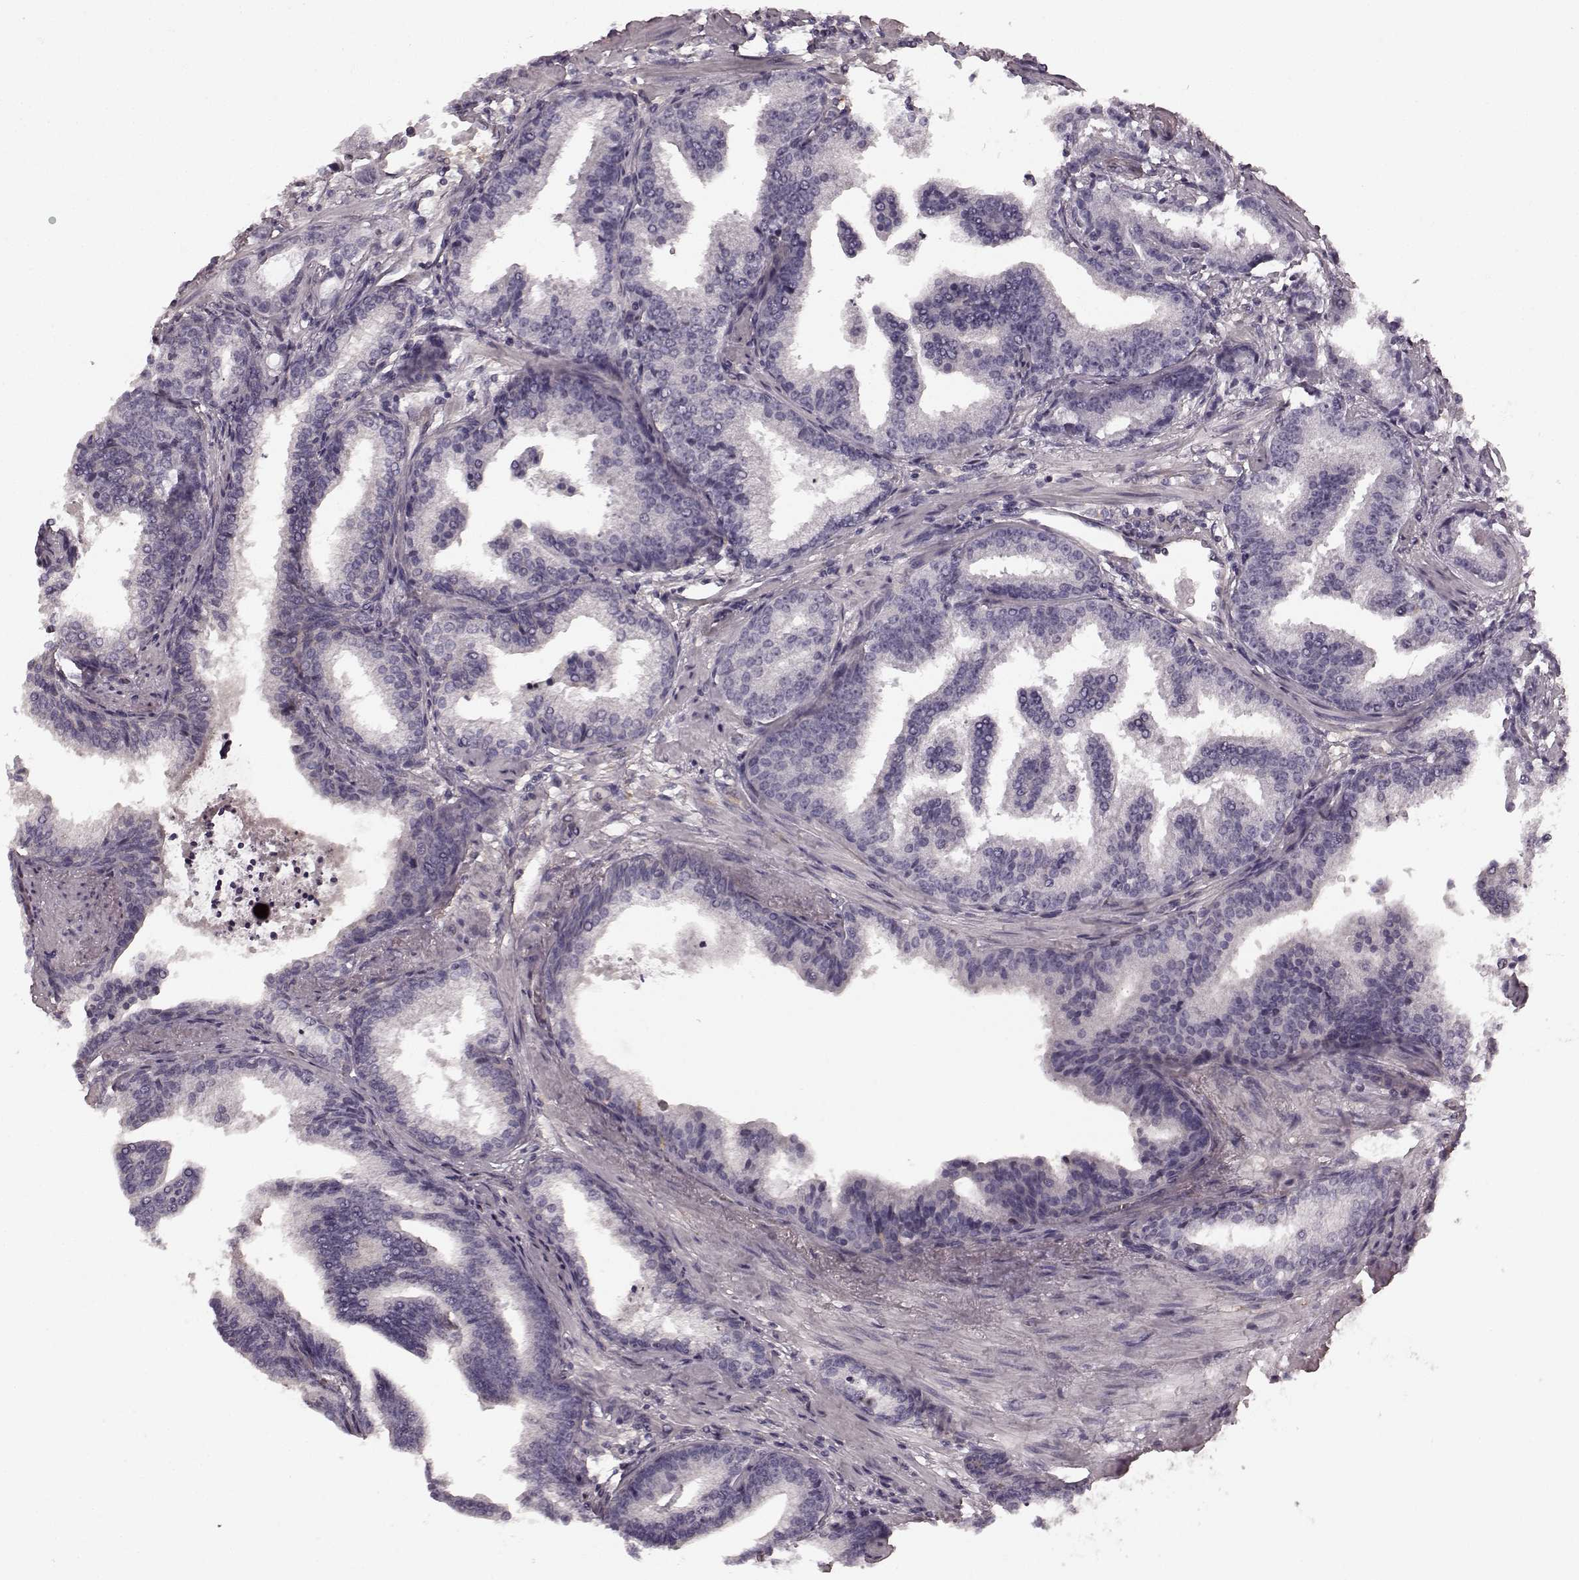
{"staining": {"intensity": "negative", "quantity": "none", "location": "none"}, "tissue": "prostate cancer", "cell_type": "Tumor cells", "image_type": "cancer", "snomed": [{"axis": "morphology", "description": "Adenocarcinoma, NOS"}, {"axis": "topography", "description": "Prostate"}], "caption": "DAB (3,3'-diaminobenzidine) immunohistochemical staining of human adenocarcinoma (prostate) displays no significant positivity in tumor cells.", "gene": "PRKCE", "patient": {"sex": "male", "age": 64}}